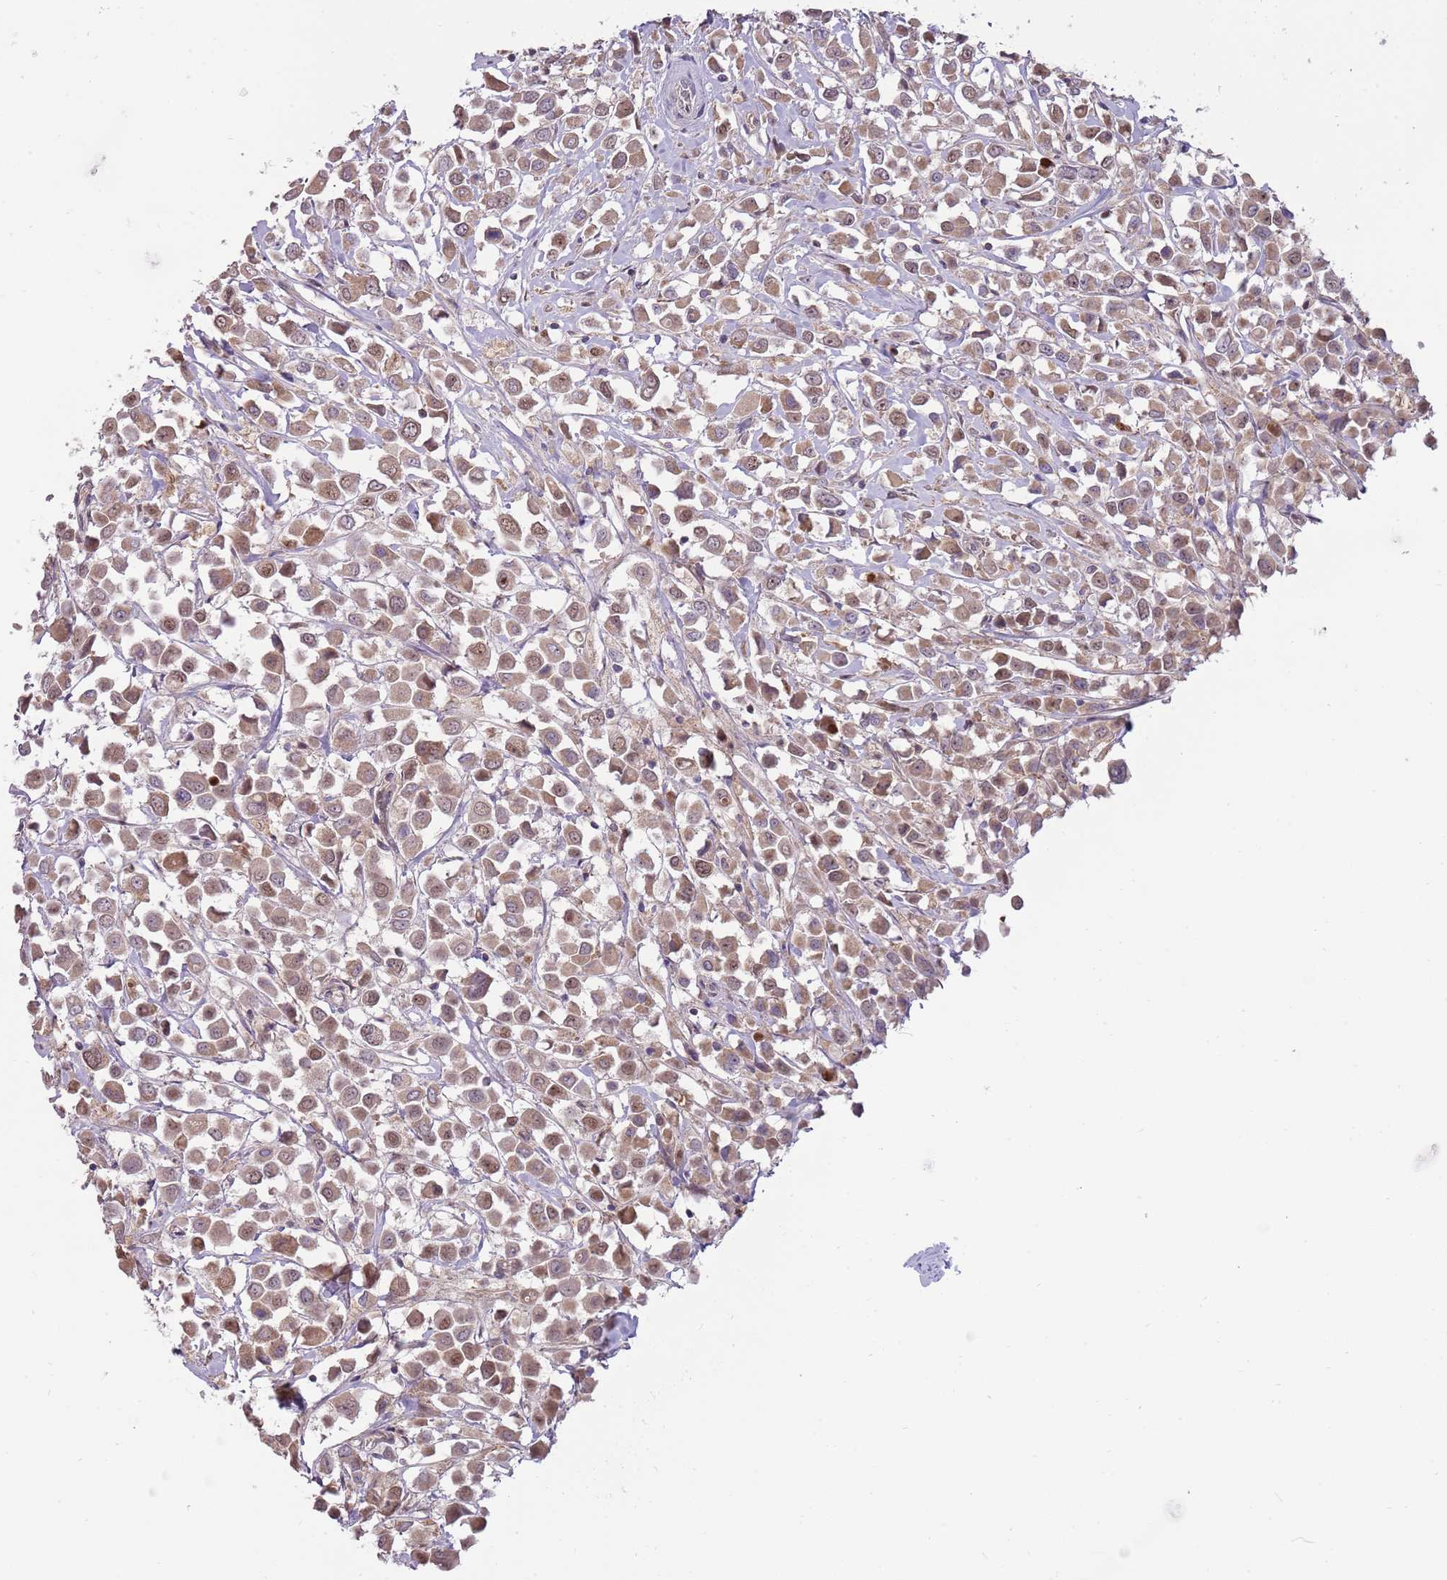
{"staining": {"intensity": "moderate", "quantity": ">75%", "location": "cytoplasmic/membranous,nuclear"}, "tissue": "breast cancer", "cell_type": "Tumor cells", "image_type": "cancer", "snomed": [{"axis": "morphology", "description": "Duct carcinoma"}, {"axis": "topography", "description": "Breast"}], "caption": "Invasive ductal carcinoma (breast) tissue displays moderate cytoplasmic/membranous and nuclear expression in about >75% of tumor cells, visualized by immunohistochemistry. (Stains: DAB (3,3'-diaminobenzidine) in brown, nuclei in blue, Microscopy: brightfield microscopy at high magnification).", "gene": "NBPF6", "patient": {"sex": "female", "age": 61}}